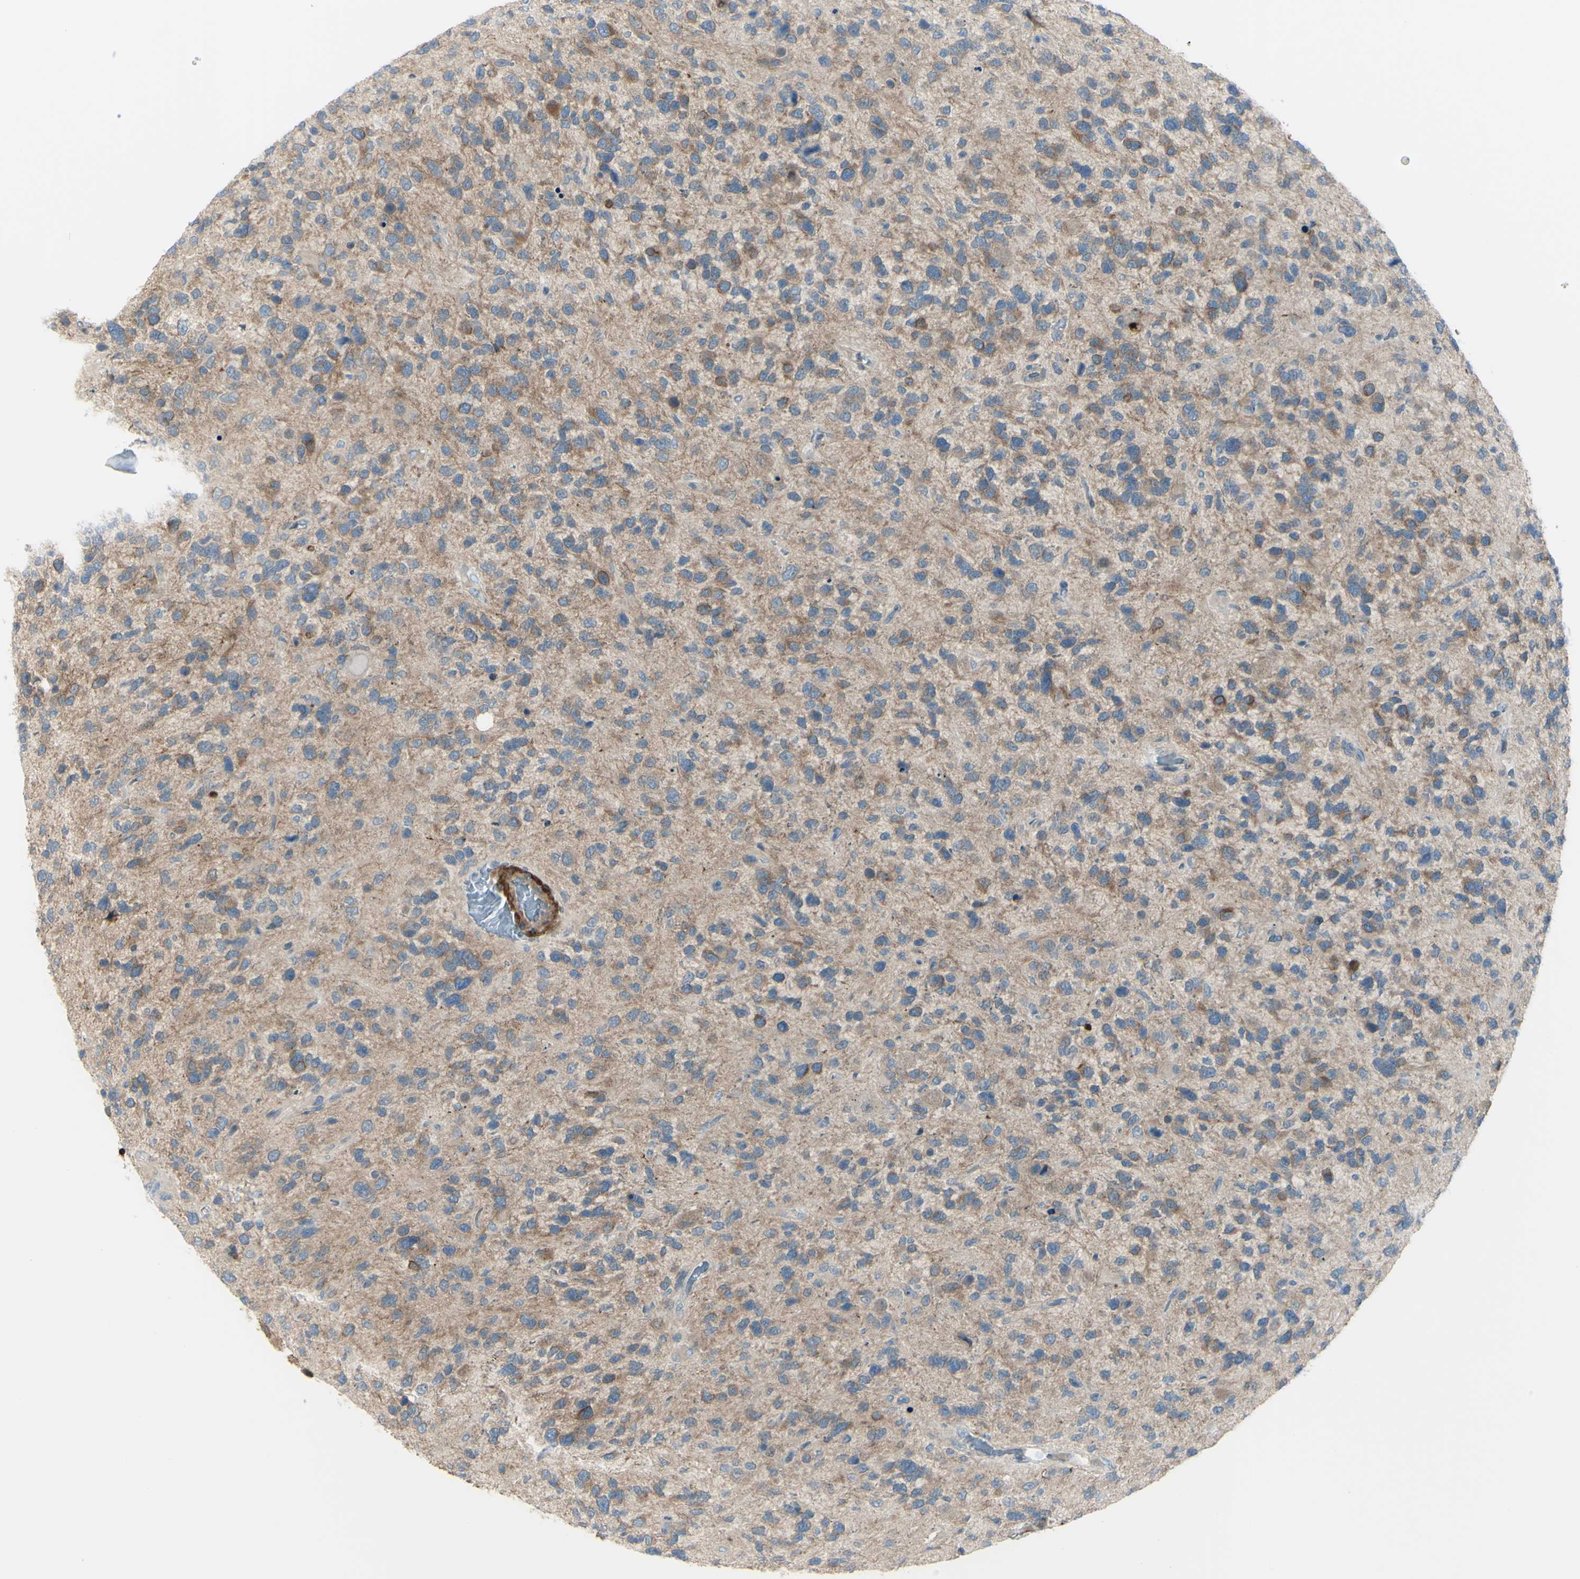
{"staining": {"intensity": "moderate", "quantity": ">75%", "location": "cytoplasmic/membranous"}, "tissue": "glioma", "cell_type": "Tumor cells", "image_type": "cancer", "snomed": [{"axis": "morphology", "description": "Glioma, malignant, High grade"}, {"axis": "topography", "description": "Brain"}], "caption": "There is medium levels of moderate cytoplasmic/membranous staining in tumor cells of glioma, as demonstrated by immunohistochemical staining (brown color).", "gene": "LRRK1", "patient": {"sex": "female", "age": 58}}